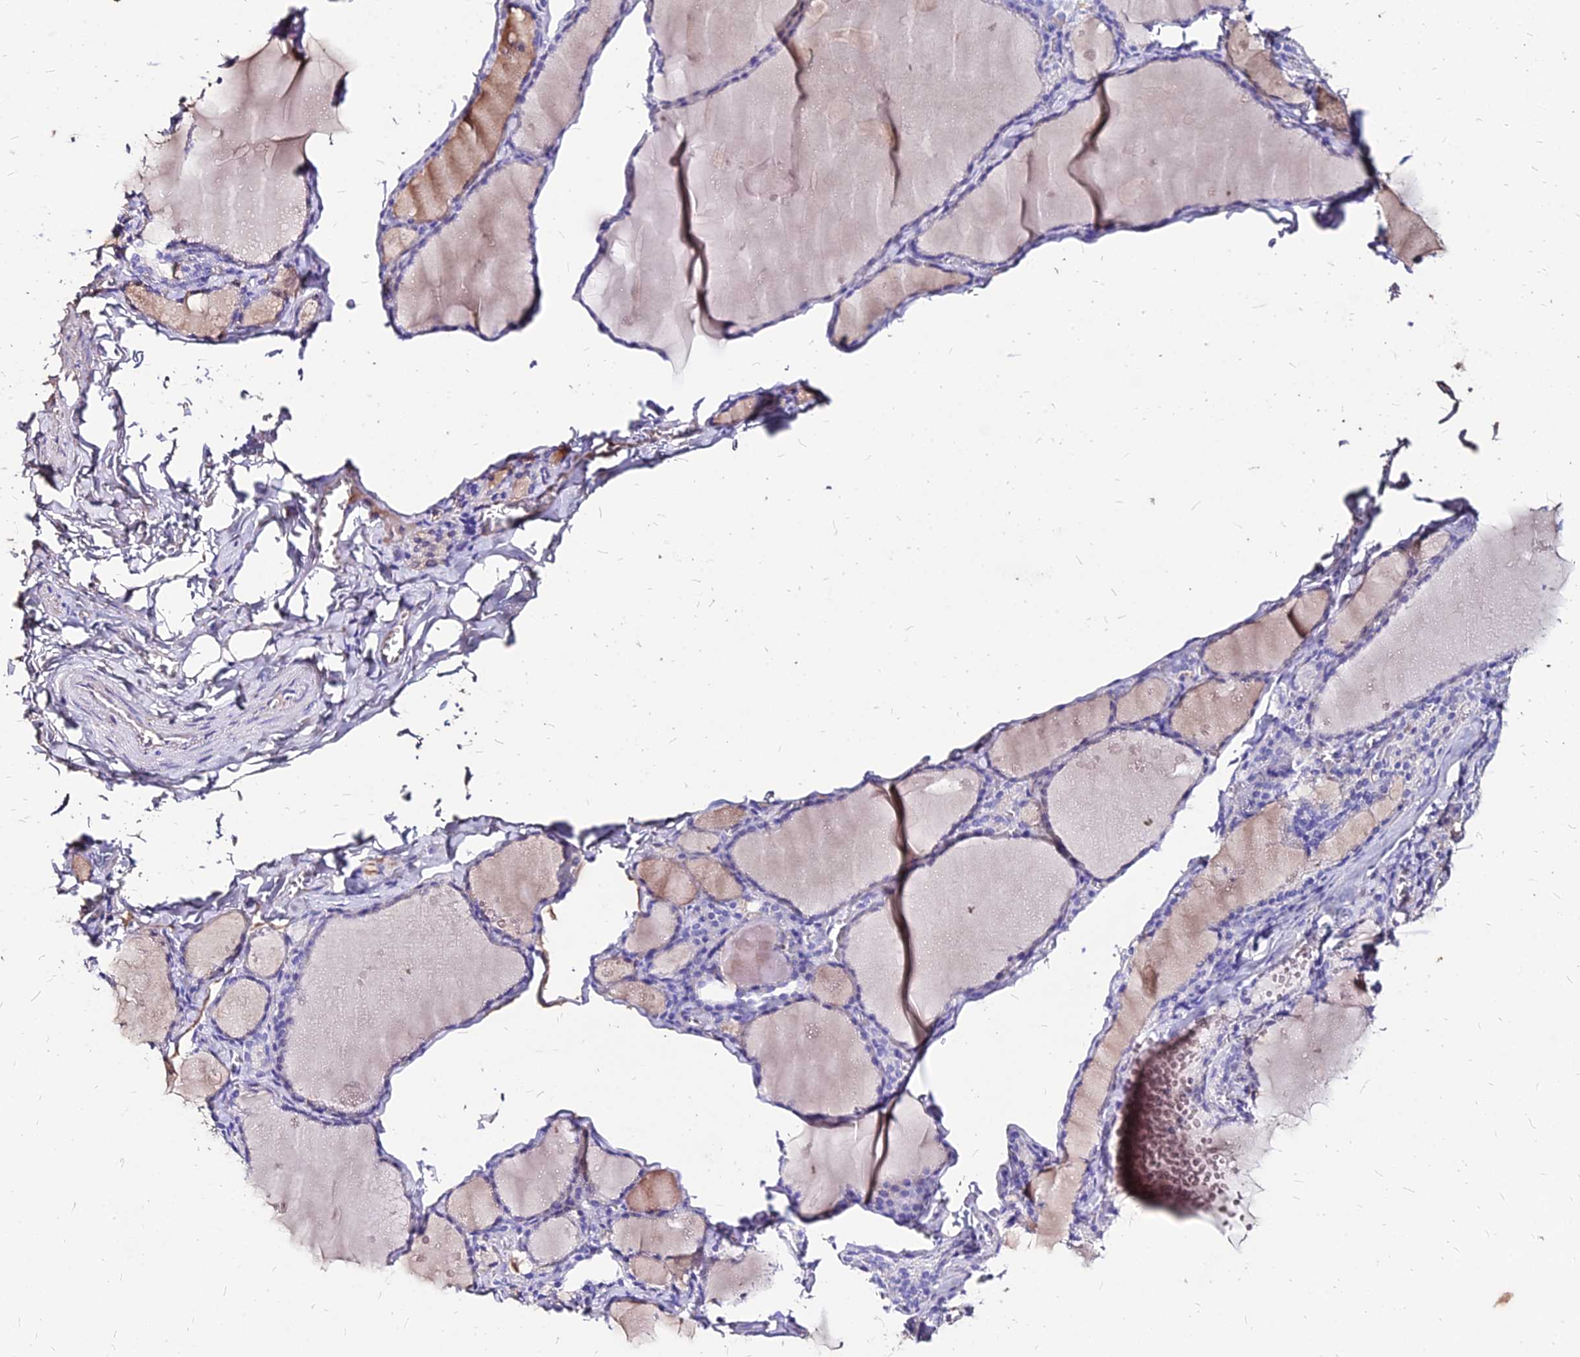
{"staining": {"intensity": "negative", "quantity": "none", "location": "none"}, "tissue": "thyroid gland", "cell_type": "Glandular cells", "image_type": "normal", "snomed": [{"axis": "morphology", "description": "Normal tissue, NOS"}, {"axis": "topography", "description": "Thyroid gland"}], "caption": "Immunohistochemistry (IHC) of unremarkable human thyroid gland exhibits no staining in glandular cells. (Stains: DAB (3,3'-diaminobenzidine) immunohistochemistry with hematoxylin counter stain, Microscopy: brightfield microscopy at high magnification).", "gene": "NME5", "patient": {"sex": "male", "age": 56}}